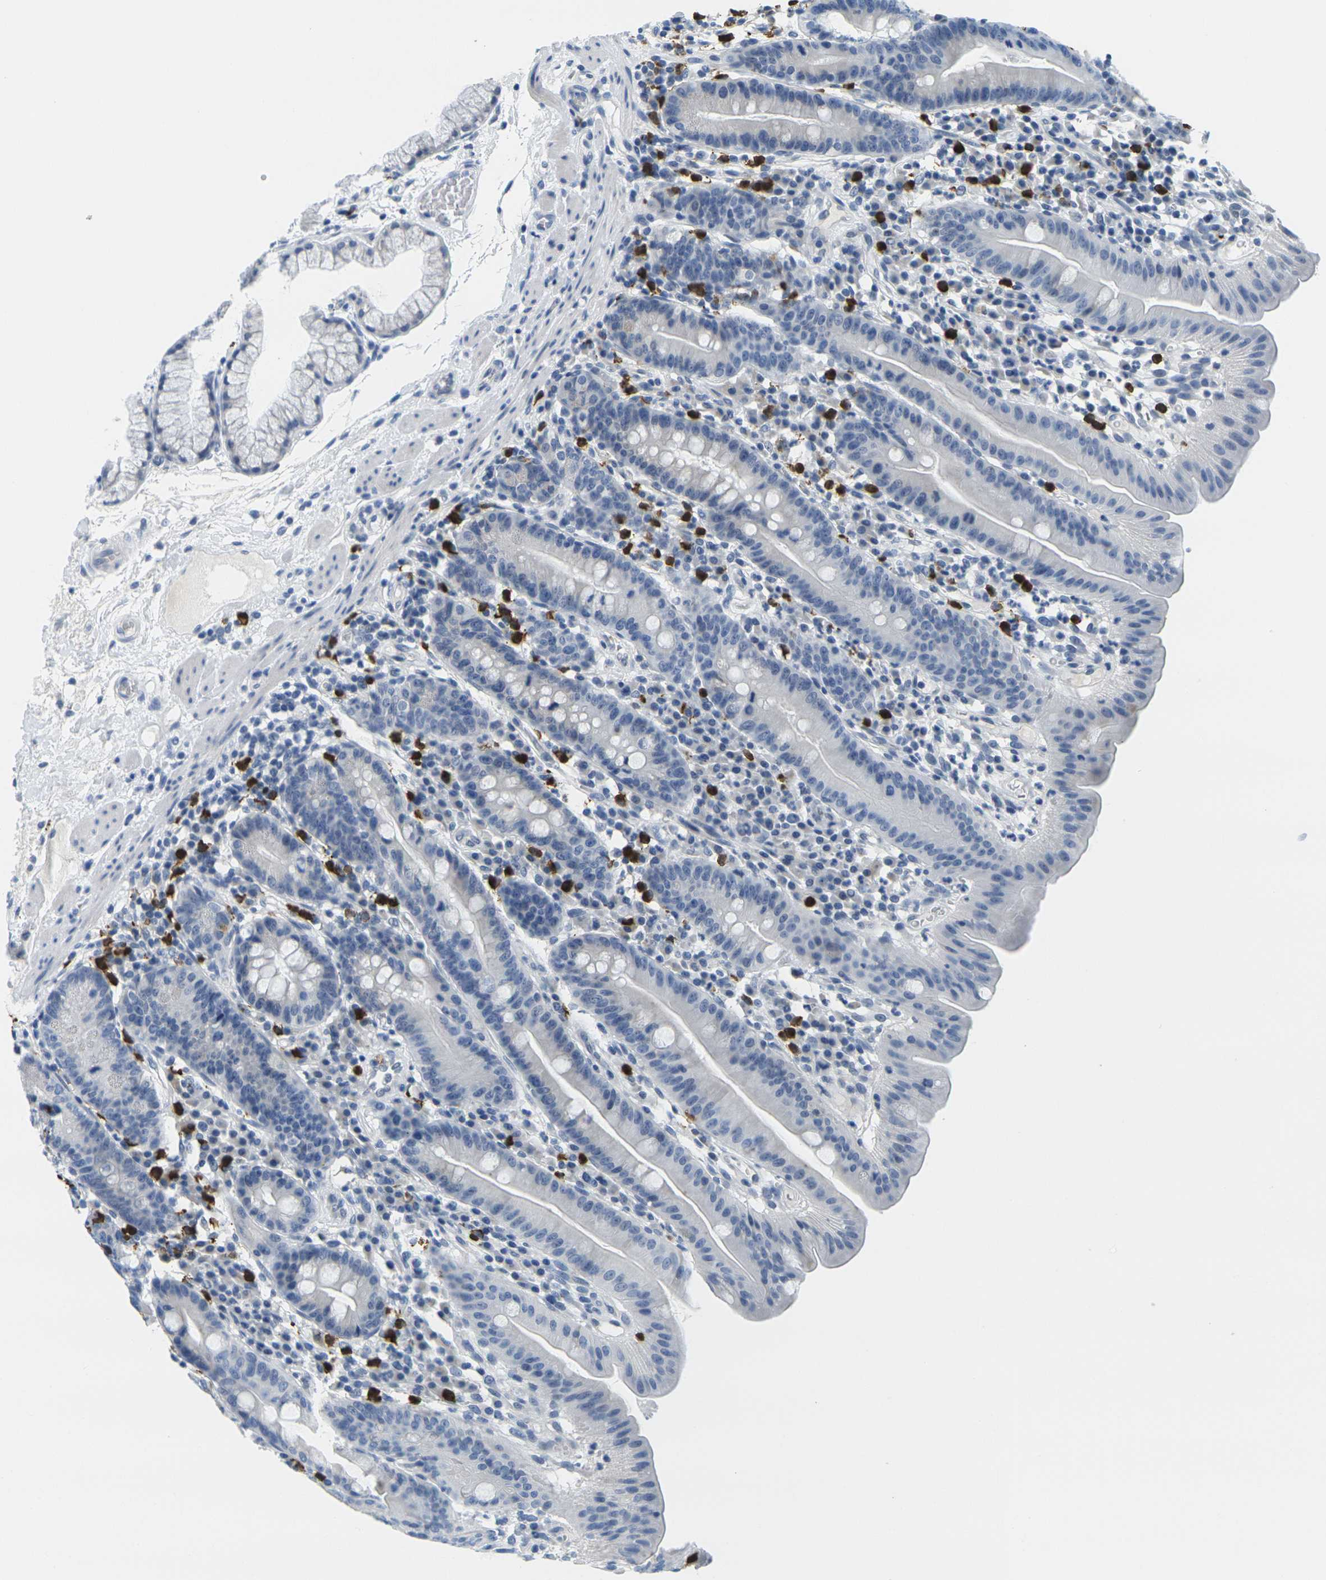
{"staining": {"intensity": "negative", "quantity": "none", "location": "none"}, "tissue": "duodenum", "cell_type": "Glandular cells", "image_type": "normal", "snomed": [{"axis": "morphology", "description": "Normal tissue, NOS"}, {"axis": "topography", "description": "Duodenum"}], "caption": "Immunohistochemistry (IHC) micrograph of normal human duodenum stained for a protein (brown), which shows no positivity in glandular cells. Brightfield microscopy of IHC stained with DAB (3,3'-diaminobenzidine) (brown) and hematoxylin (blue), captured at high magnification.", "gene": "GPR15", "patient": {"sex": "male", "age": 50}}